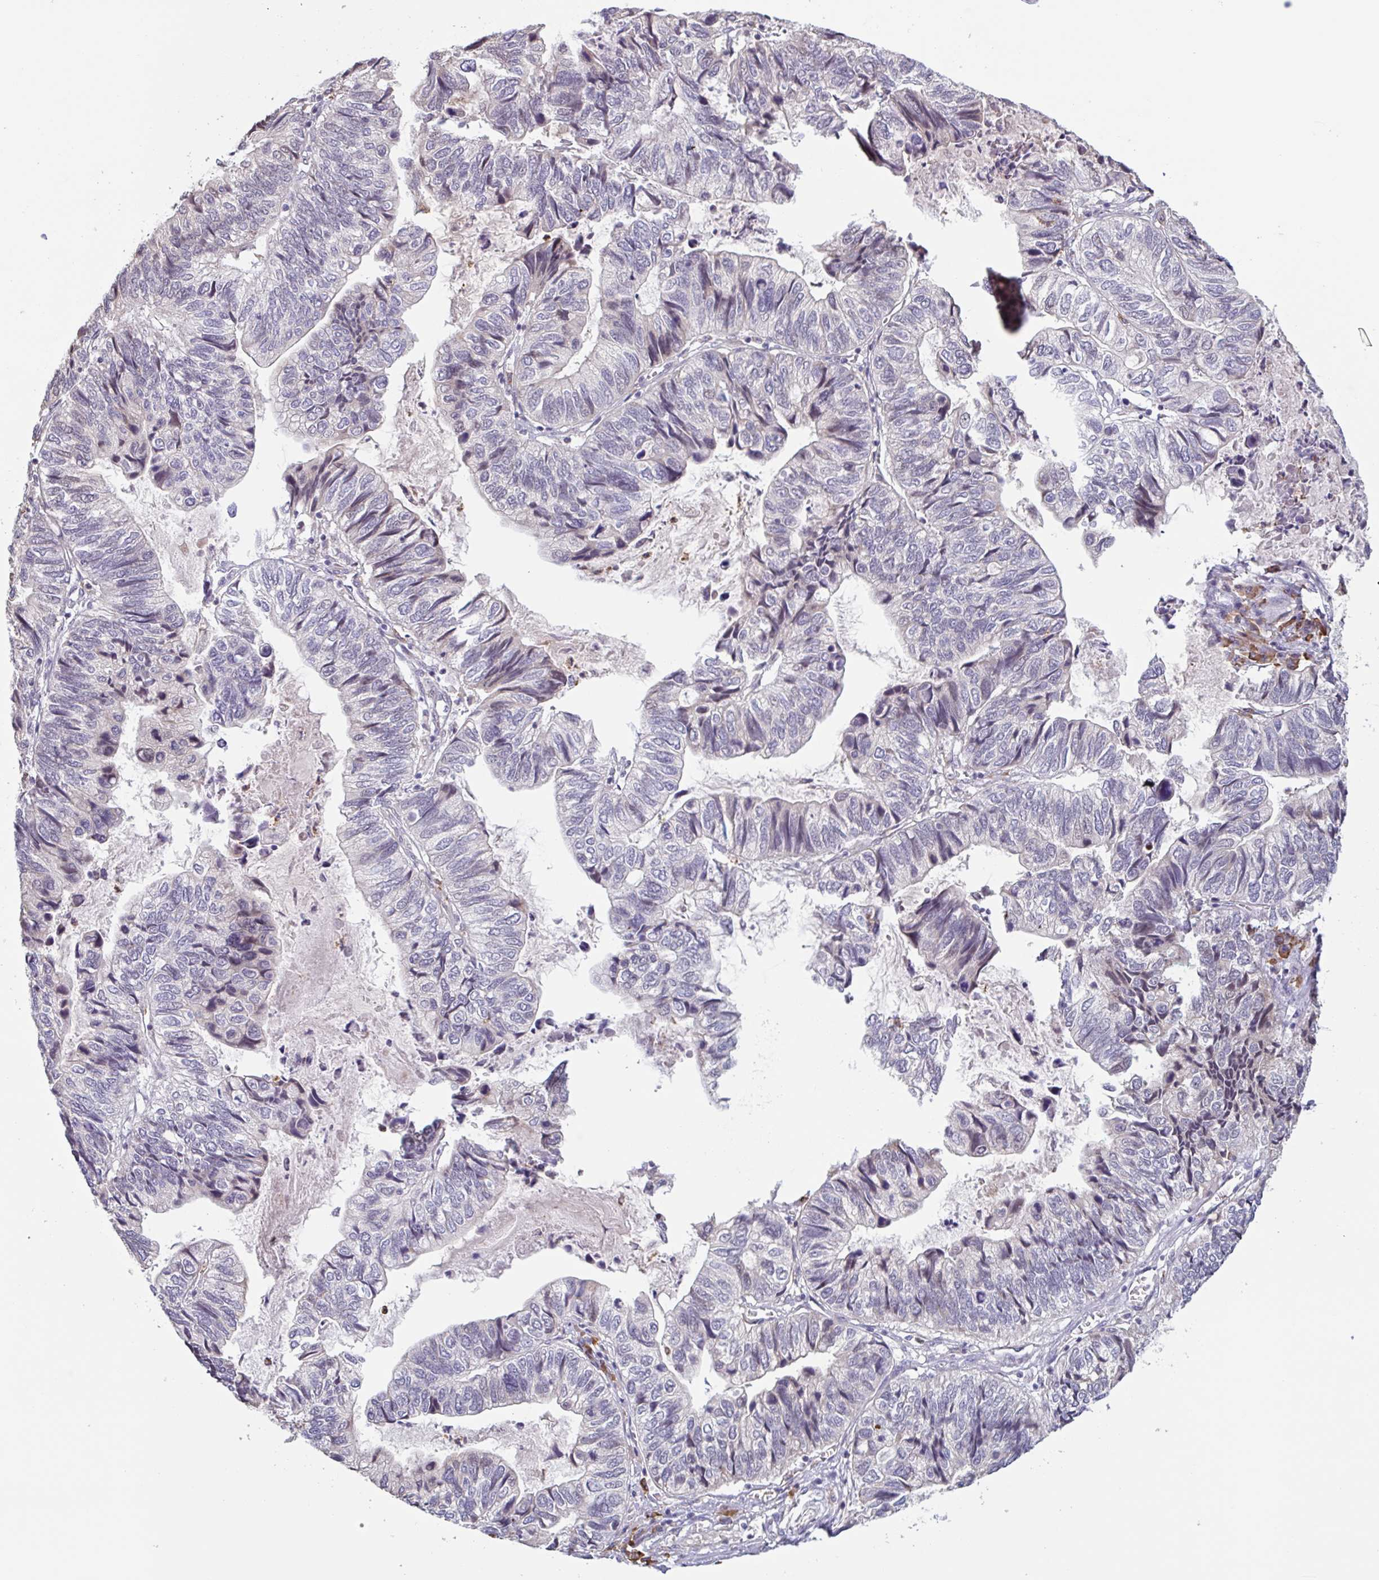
{"staining": {"intensity": "weak", "quantity": "<25%", "location": "nuclear"}, "tissue": "stomach cancer", "cell_type": "Tumor cells", "image_type": "cancer", "snomed": [{"axis": "morphology", "description": "Adenocarcinoma, NOS"}, {"axis": "topography", "description": "Stomach, upper"}], "caption": "Tumor cells show no significant protein staining in adenocarcinoma (stomach).", "gene": "TAF1D", "patient": {"sex": "female", "age": 67}}